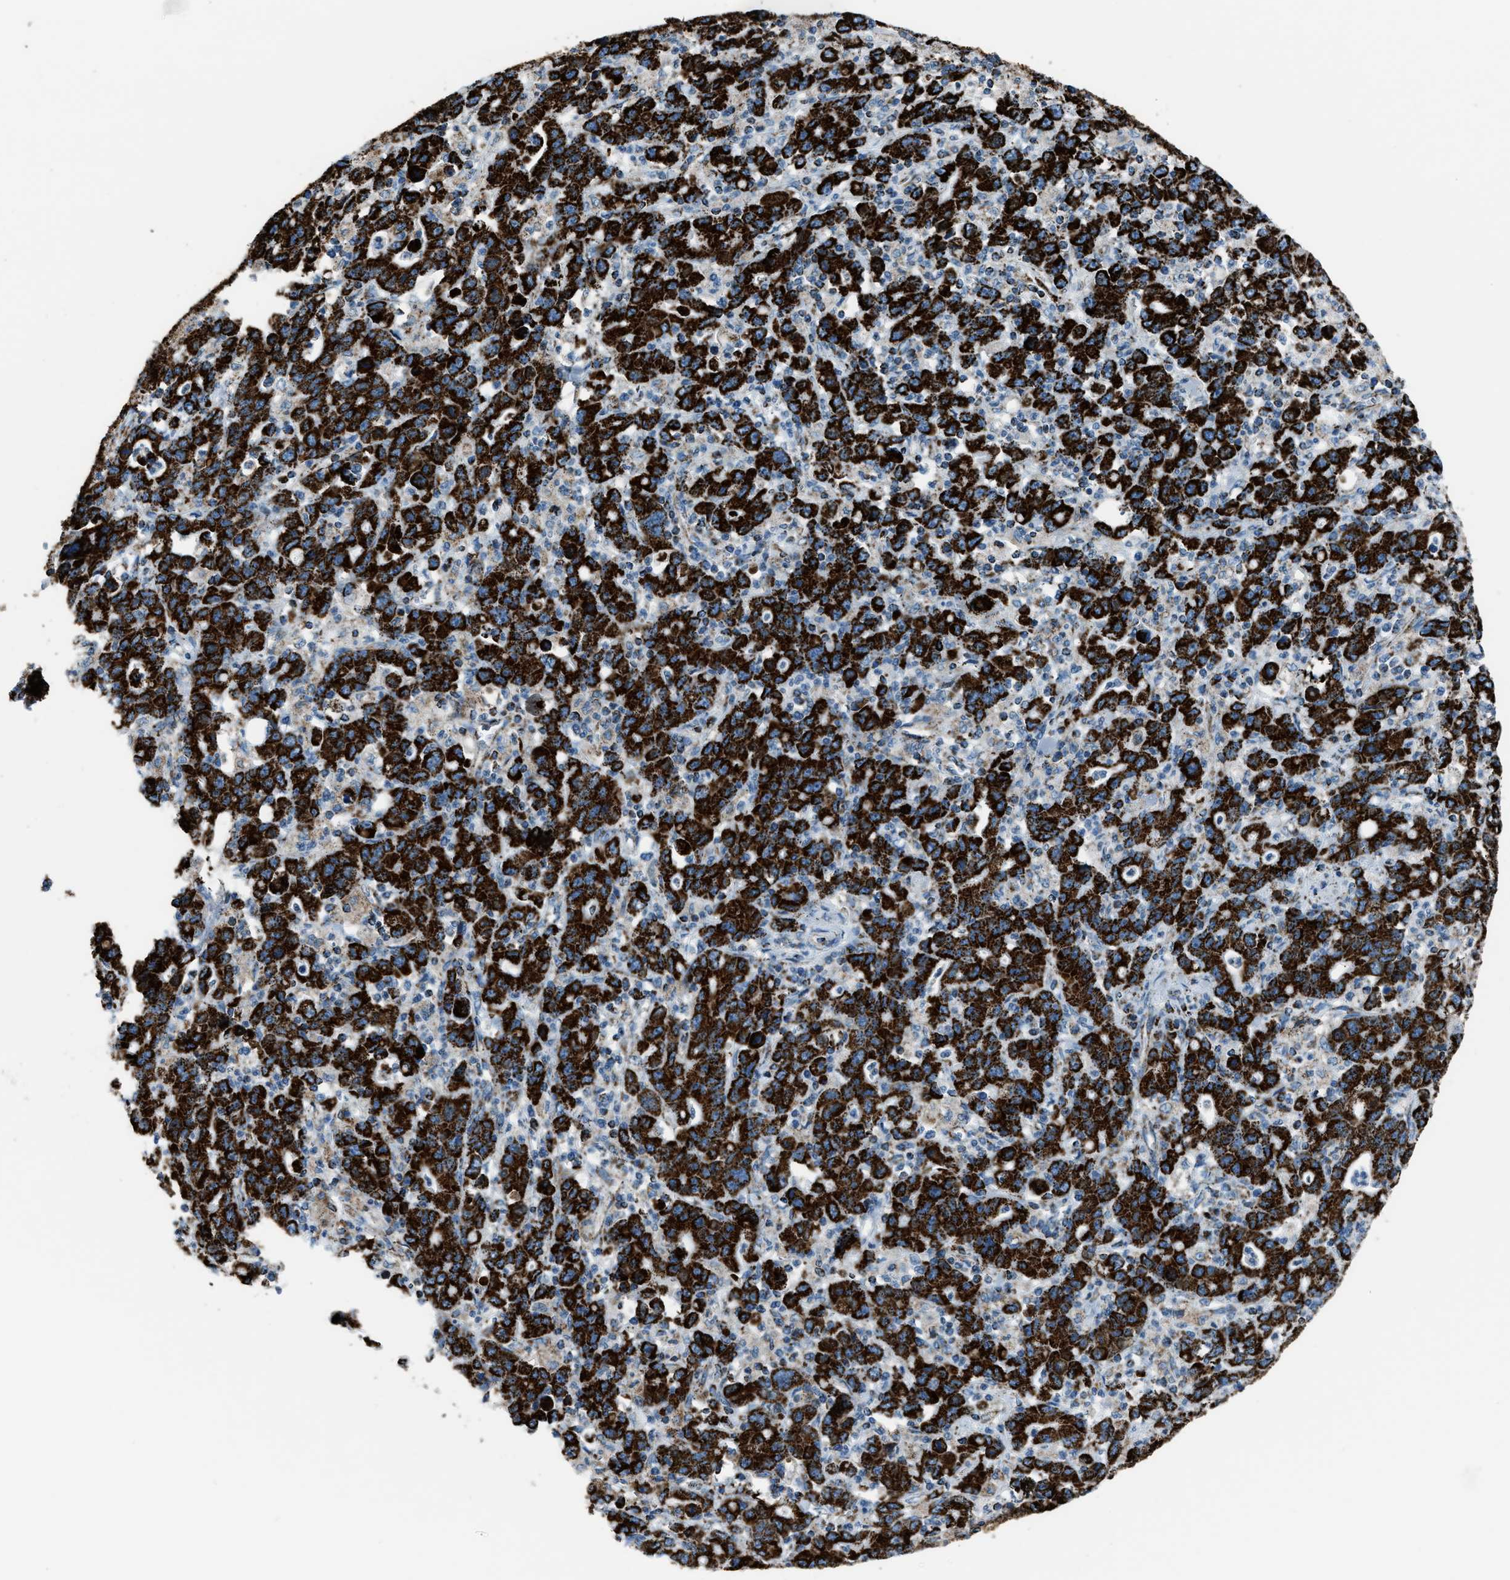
{"staining": {"intensity": "strong", "quantity": ">75%", "location": "cytoplasmic/membranous"}, "tissue": "stomach cancer", "cell_type": "Tumor cells", "image_type": "cancer", "snomed": [{"axis": "morphology", "description": "Adenocarcinoma, NOS"}, {"axis": "topography", "description": "Stomach, upper"}], "caption": "Human stomach adenocarcinoma stained with a protein marker displays strong staining in tumor cells.", "gene": "MDH2", "patient": {"sex": "male", "age": 69}}